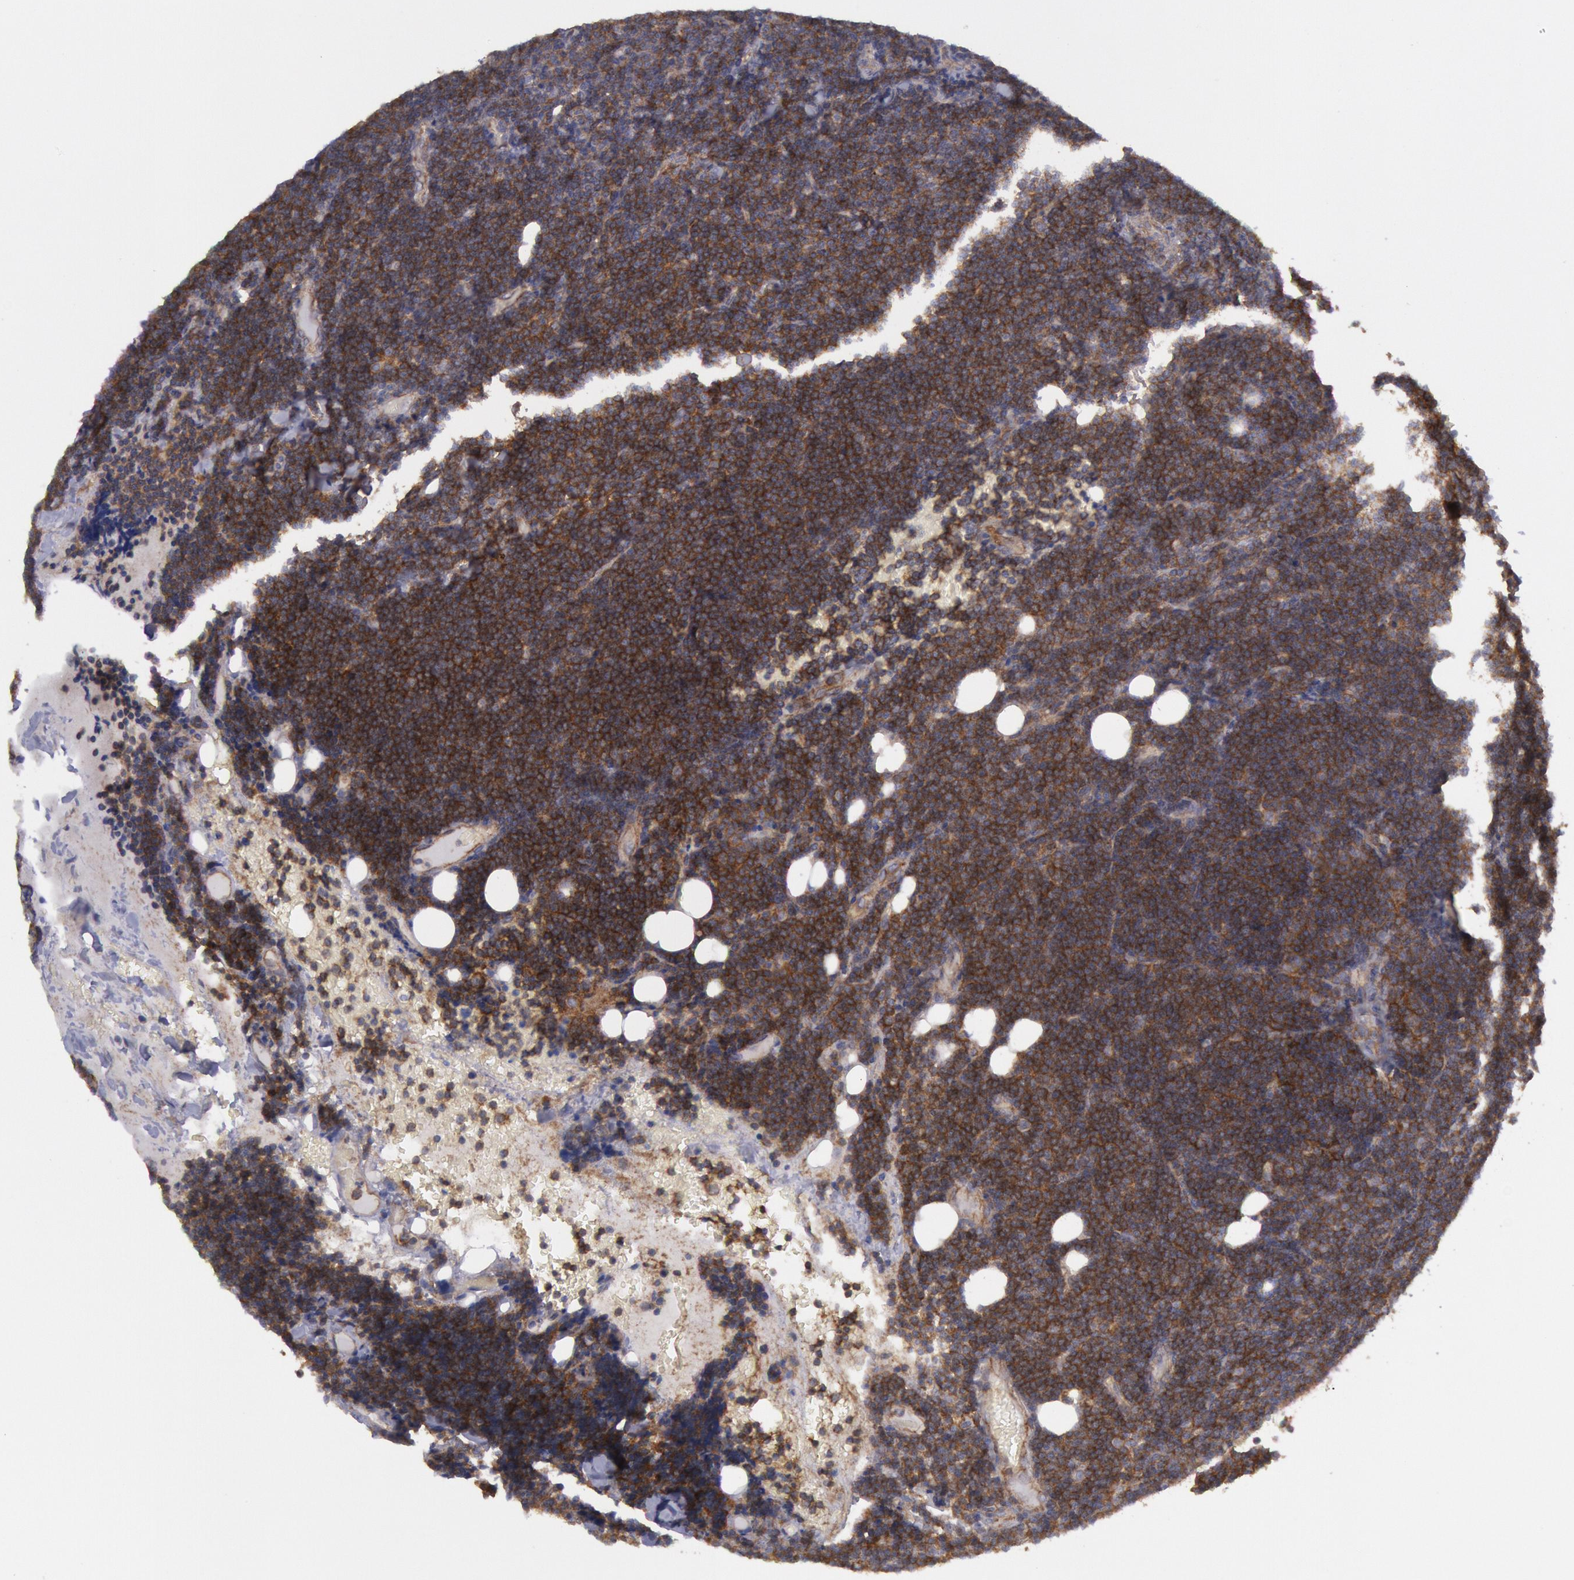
{"staining": {"intensity": "moderate", "quantity": ">75%", "location": "cytoplasmic/membranous"}, "tissue": "lymphoma", "cell_type": "Tumor cells", "image_type": "cancer", "snomed": [{"axis": "morphology", "description": "Malignant lymphoma, non-Hodgkin's type, Low grade"}, {"axis": "topography", "description": "Lymph node"}], "caption": "An image of human lymphoma stained for a protein demonstrates moderate cytoplasmic/membranous brown staining in tumor cells.", "gene": "STX4", "patient": {"sex": "female", "age": 51}}